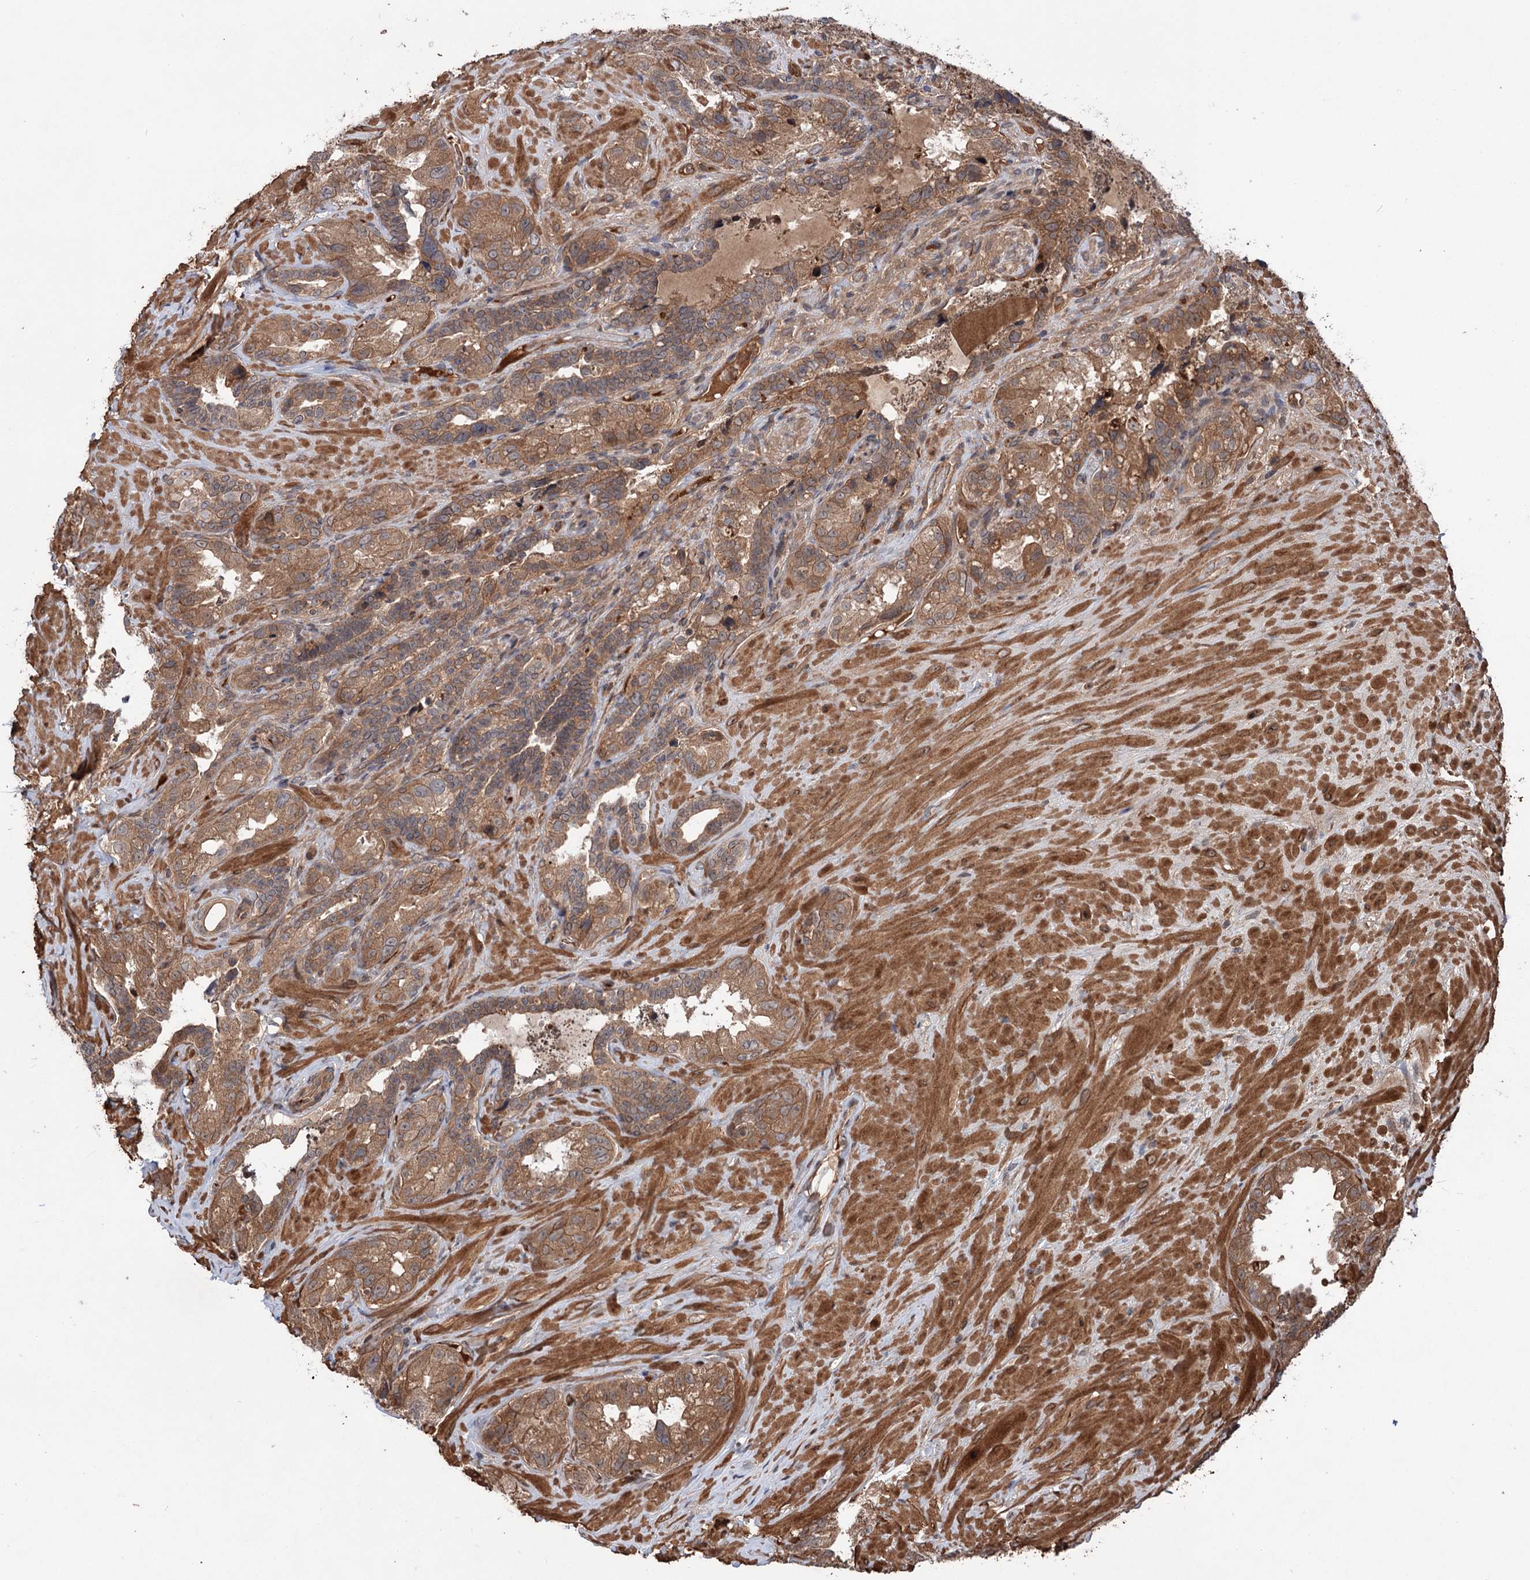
{"staining": {"intensity": "moderate", "quantity": ">75%", "location": "cytoplasmic/membranous"}, "tissue": "seminal vesicle", "cell_type": "Glandular cells", "image_type": "normal", "snomed": [{"axis": "morphology", "description": "Normal tissue, NOS"}, {"axis": "topography", "description": "Seminal veicle"}, {"axis": "topography", "description": "Peripheral nerve tissue"}], "caption": "Approximately >75% of glandular cells in unremarkable human seminal vesicle show moderate cytoplasmic/membranous protein staining as visualized by brown immunohistochemical staining.", "gene": "ADK", "patient": {"sex": "male", "age": 67}}